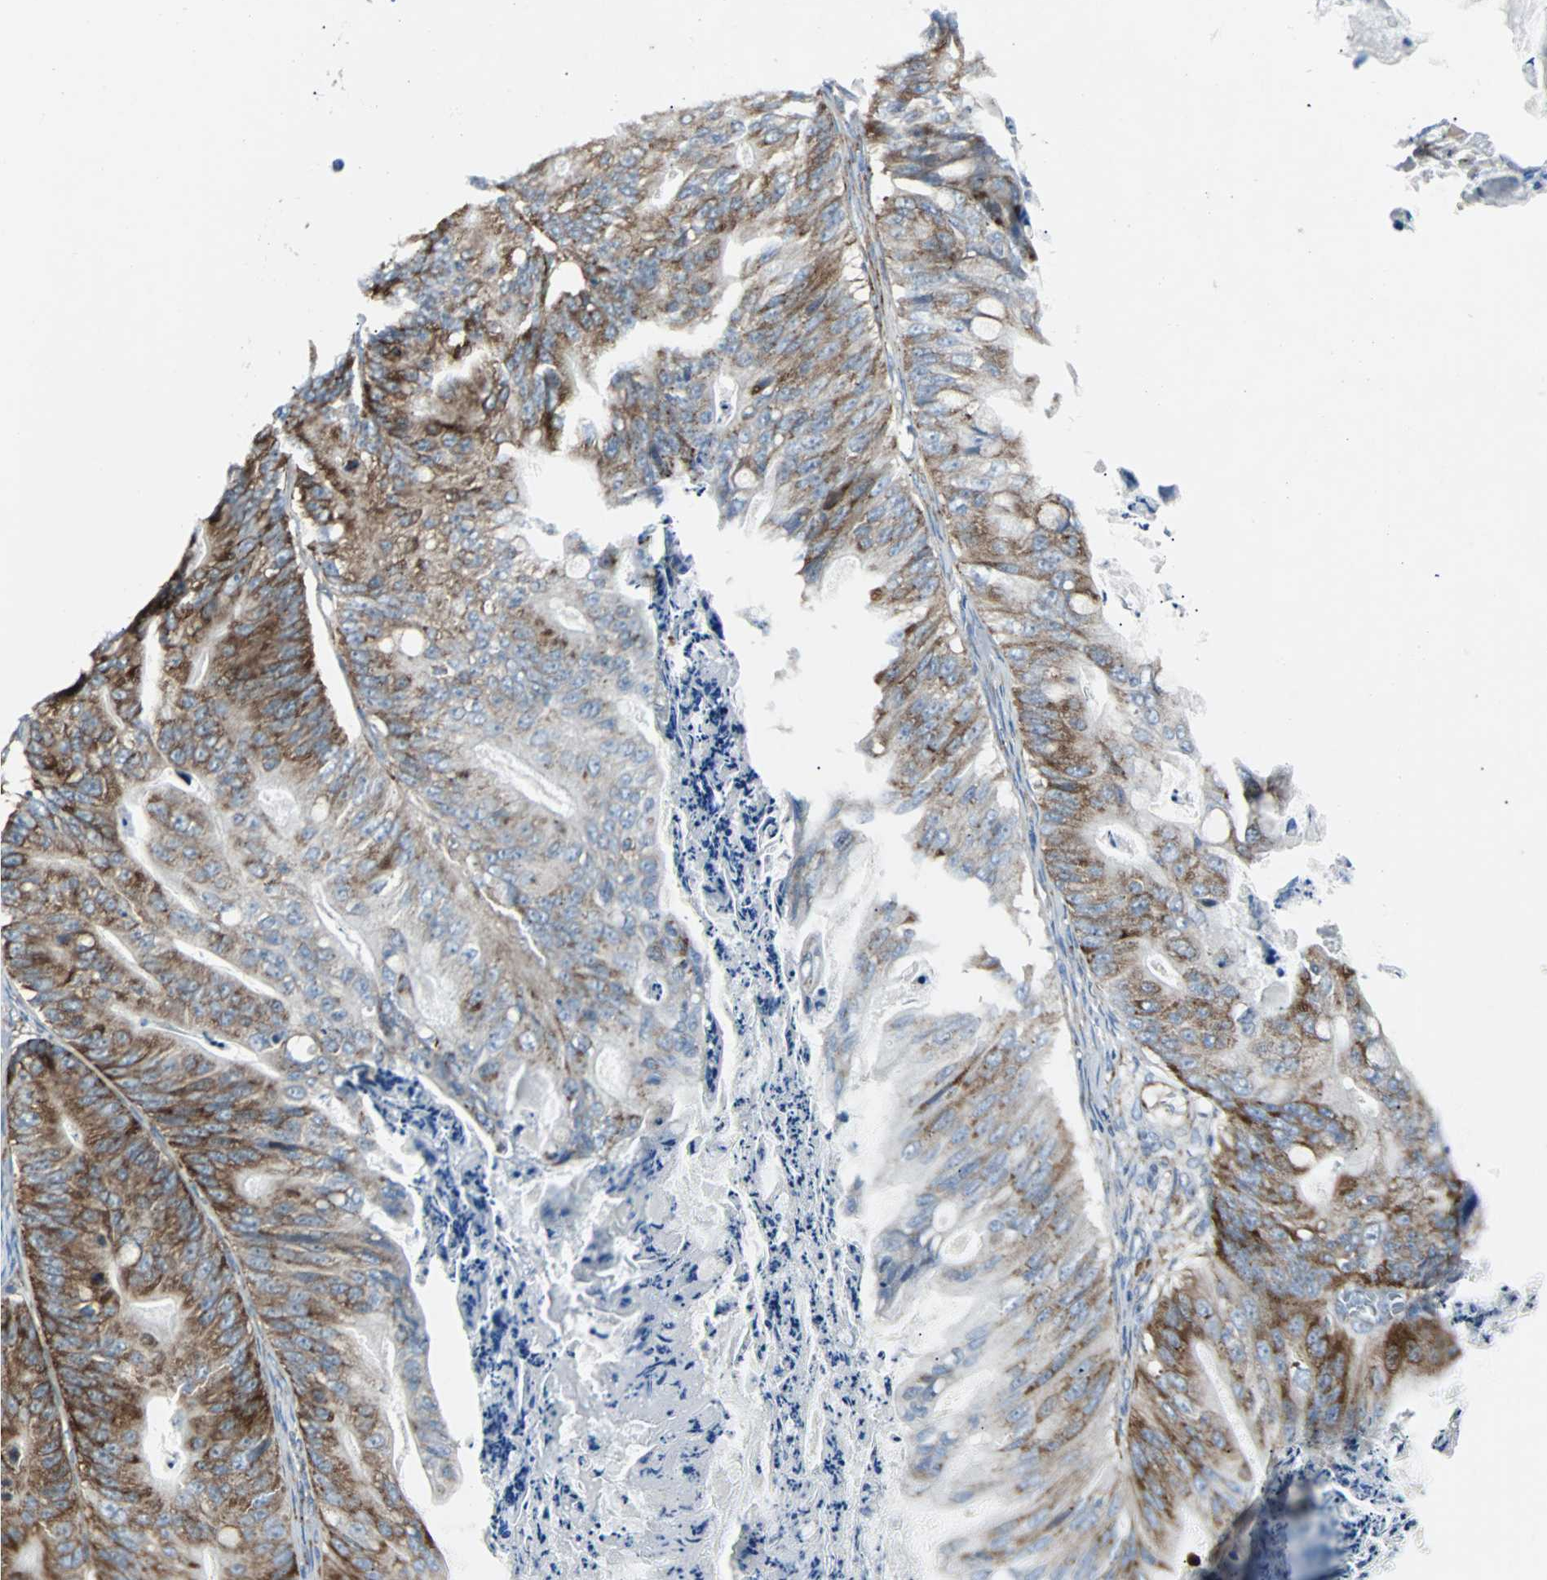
{"staining": {"intensity": "moderate", "quantity": ">75%", "location": "cytoplasmic/membranous"}, "tissue": "ovarian cancer", "cell_type": "Tumor cells", "image_type": "cancer", "snomed": [{"axis": "morphology", "description": "Cystadenocarcinoma, mucinous, NOS"}, {"axis": "topography", "description": "Ovary"}], "caption": "Immunohistochemical staining of ovarian cancer shows medium levels of moderate cytoplasmic/membranous positivity in about >75% of tumor cells.", "gene": "BBC3", "patient": {"sex": "female", "age": 36}}